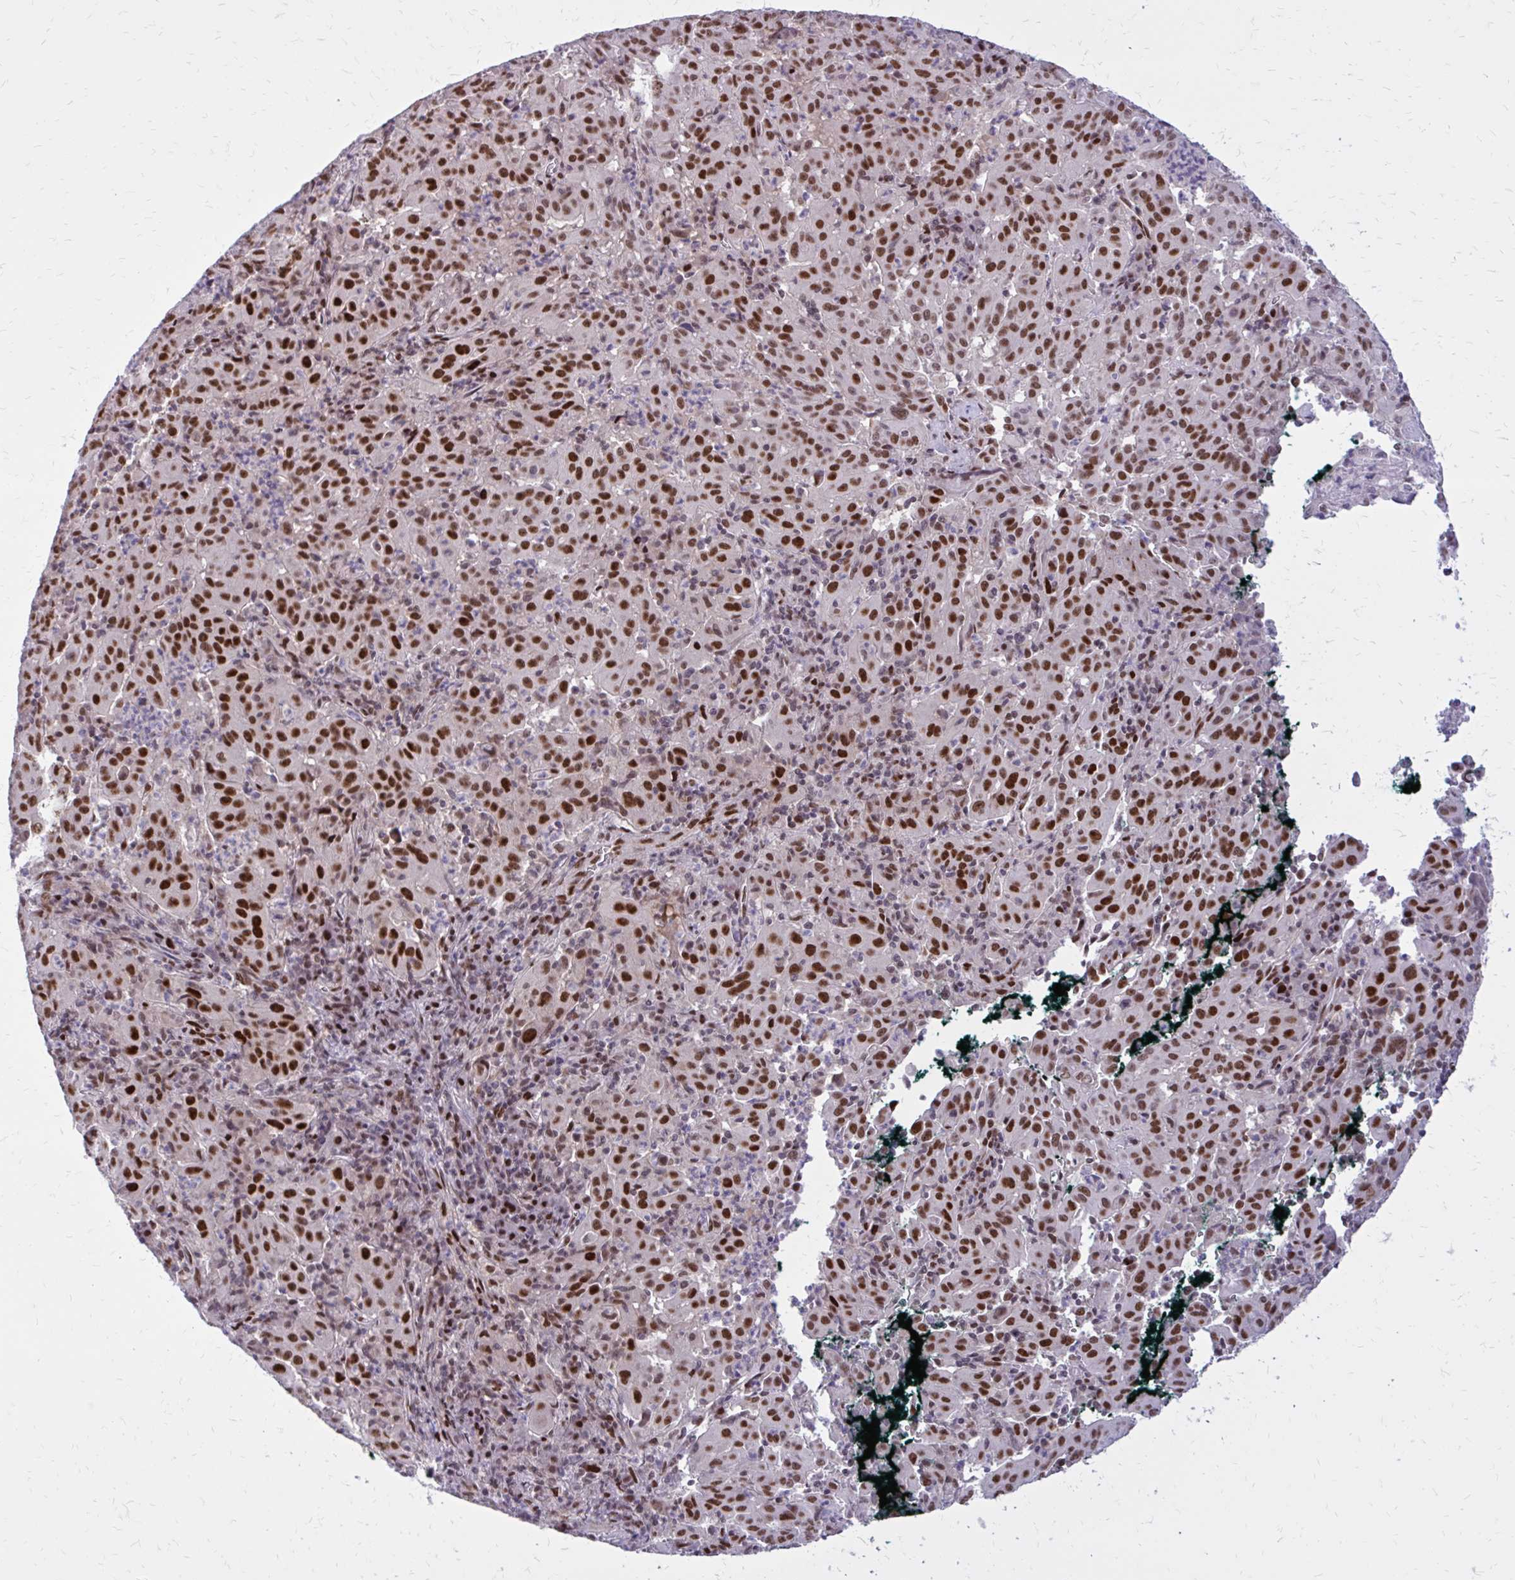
{"staining": {"intensity": "strong", "quantity": ">75%", "location": "nuclear"}, "tissue": "pancreatic cancer", "cell_type": "Tumor cells", "image_type": "cancer", "snomed": [{"axis": "morphology", "description": "Adenocarcinoma, NOS"}, {"axis": "topography", "description": "Pancreas"}], "caption": "Immunohistochemistry (DAB) staining of human pancreatic cancer exhibits strong nuclear protein positivity in about >75% of tumor cells.", "gene": "PSME4", "patient": {"sex": "male", "age": 63}}